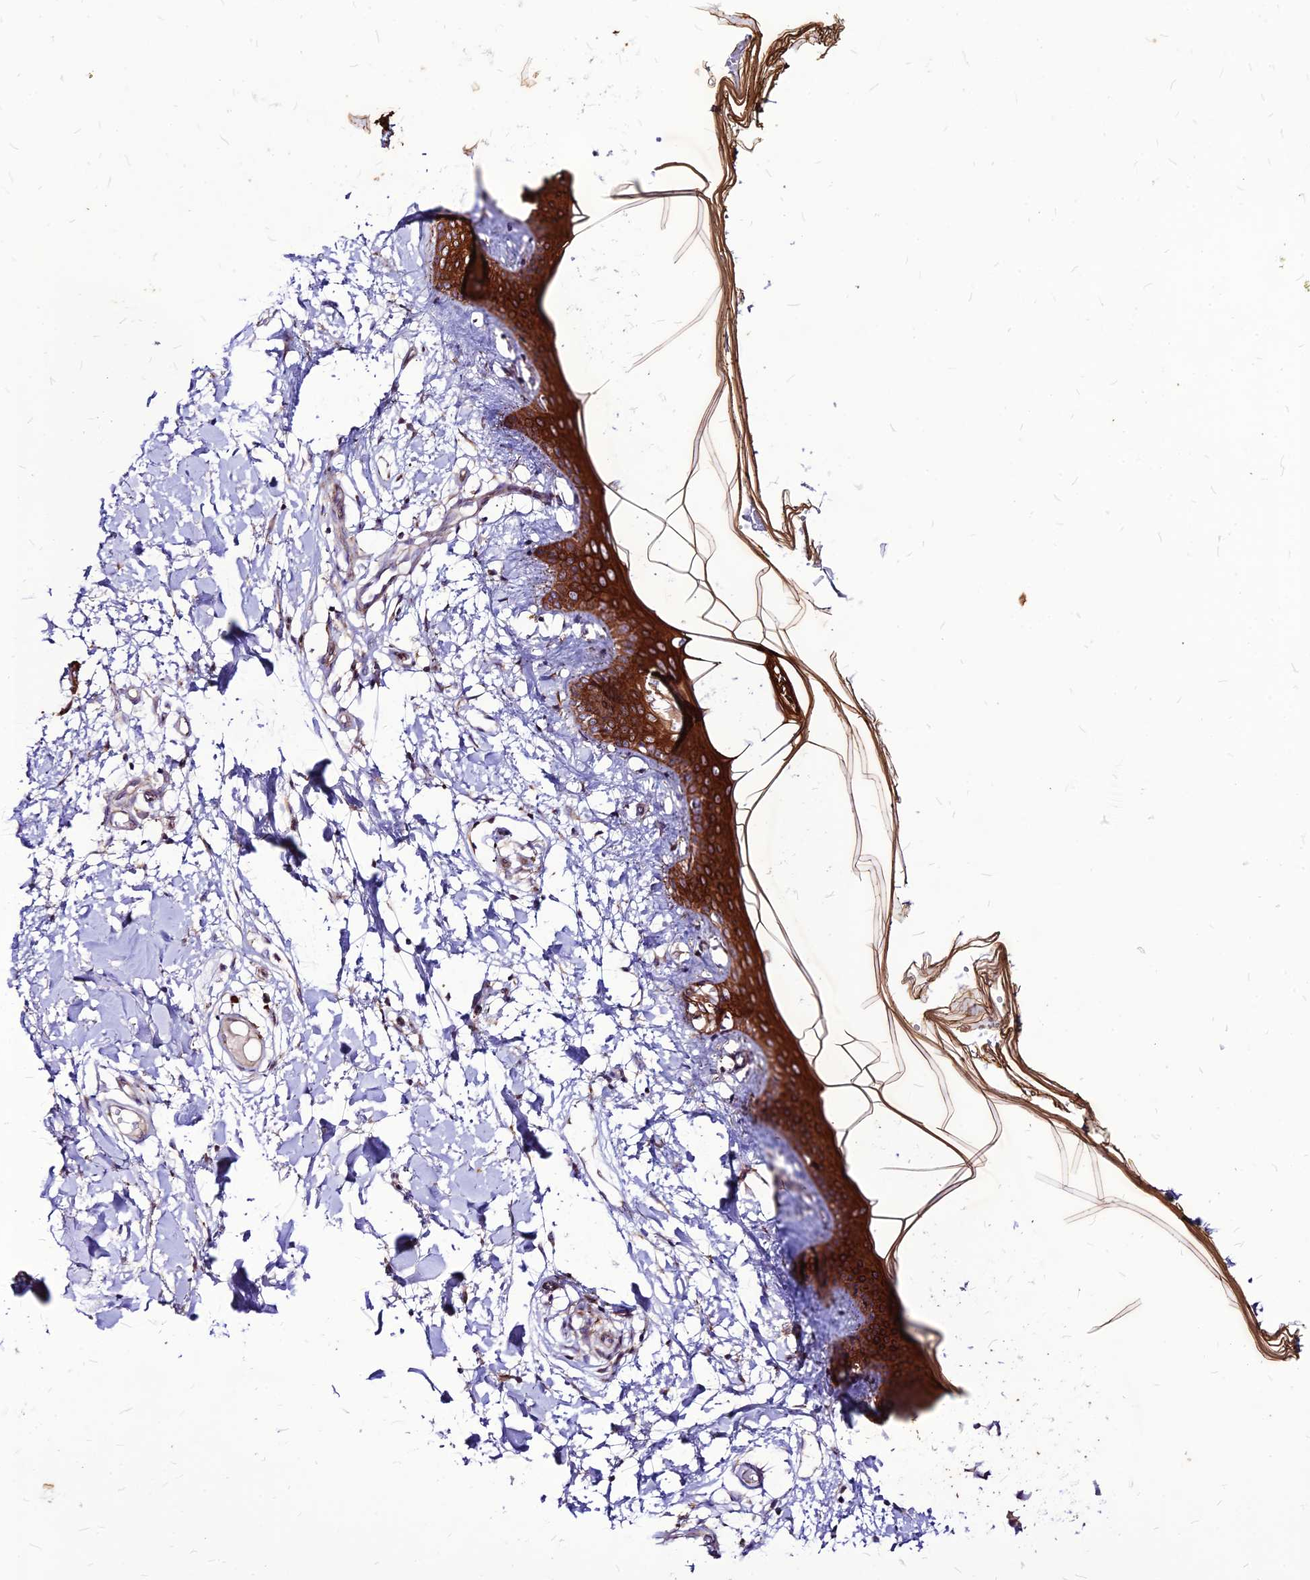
{"staining": {"intensity": "moderate", "quantity": ">75%", "location": "cytoplasmic/membranous"}, "tissue": "skin", "cell_type": "Fibroblasts", "image_type": "normal", "snomed": [{"axis": "morphology", "description": "Normal tissue, NOS"}, {"axis": "topography", "description": "Skin"}], "caption": "High-power microscopy captured an immunohistochemistry photomicrograph of unremarkable skin, revealing moderate cytoplasmic/membranous staining in about >75% of fibroblasts. Ihc stains the protein in brown and the nuclei are stained blue.", "gene": "ECI1", "patient": {"sex": "female", "age": 34}}